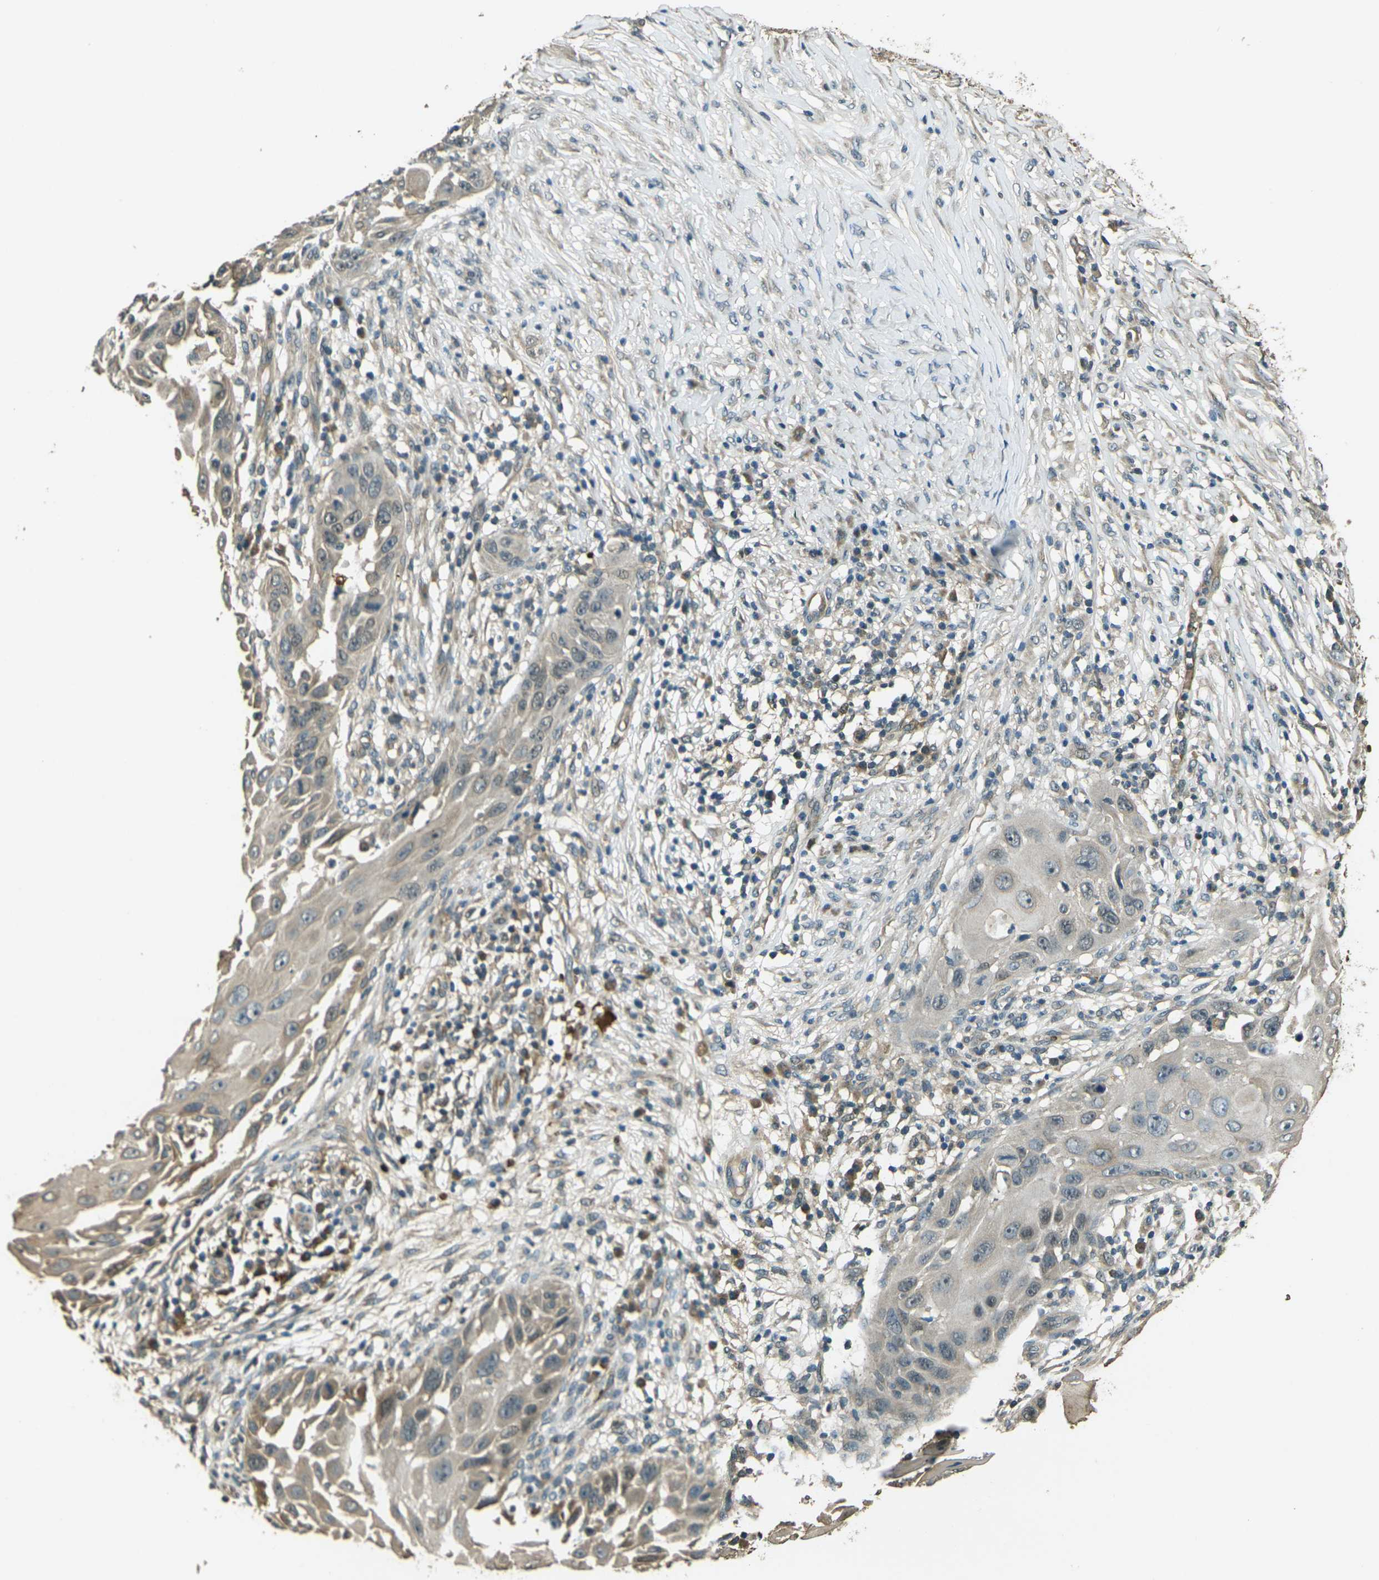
{"staining": {"intensity": "weak", "quantity": ">75%", "location": "cytoplasmic/membranous"}, "tissue": "skin cancer", "cell_type": "Tumor cells", "image_type": "cancer", "snomed": [{"axis": "morphology", "description": "Squamous cell carcinoma, NOS"}, {"axis": "topography", "description": "Skin"}], "caption": "Skin cancer (squamous cell carcinoma) stained with a brown dye shows weak cytoplasmic/membranous positive expression in about >75% of tumor cells.", "gene": "TOR1A", "patient": {"sex": "female", "age": 44}}